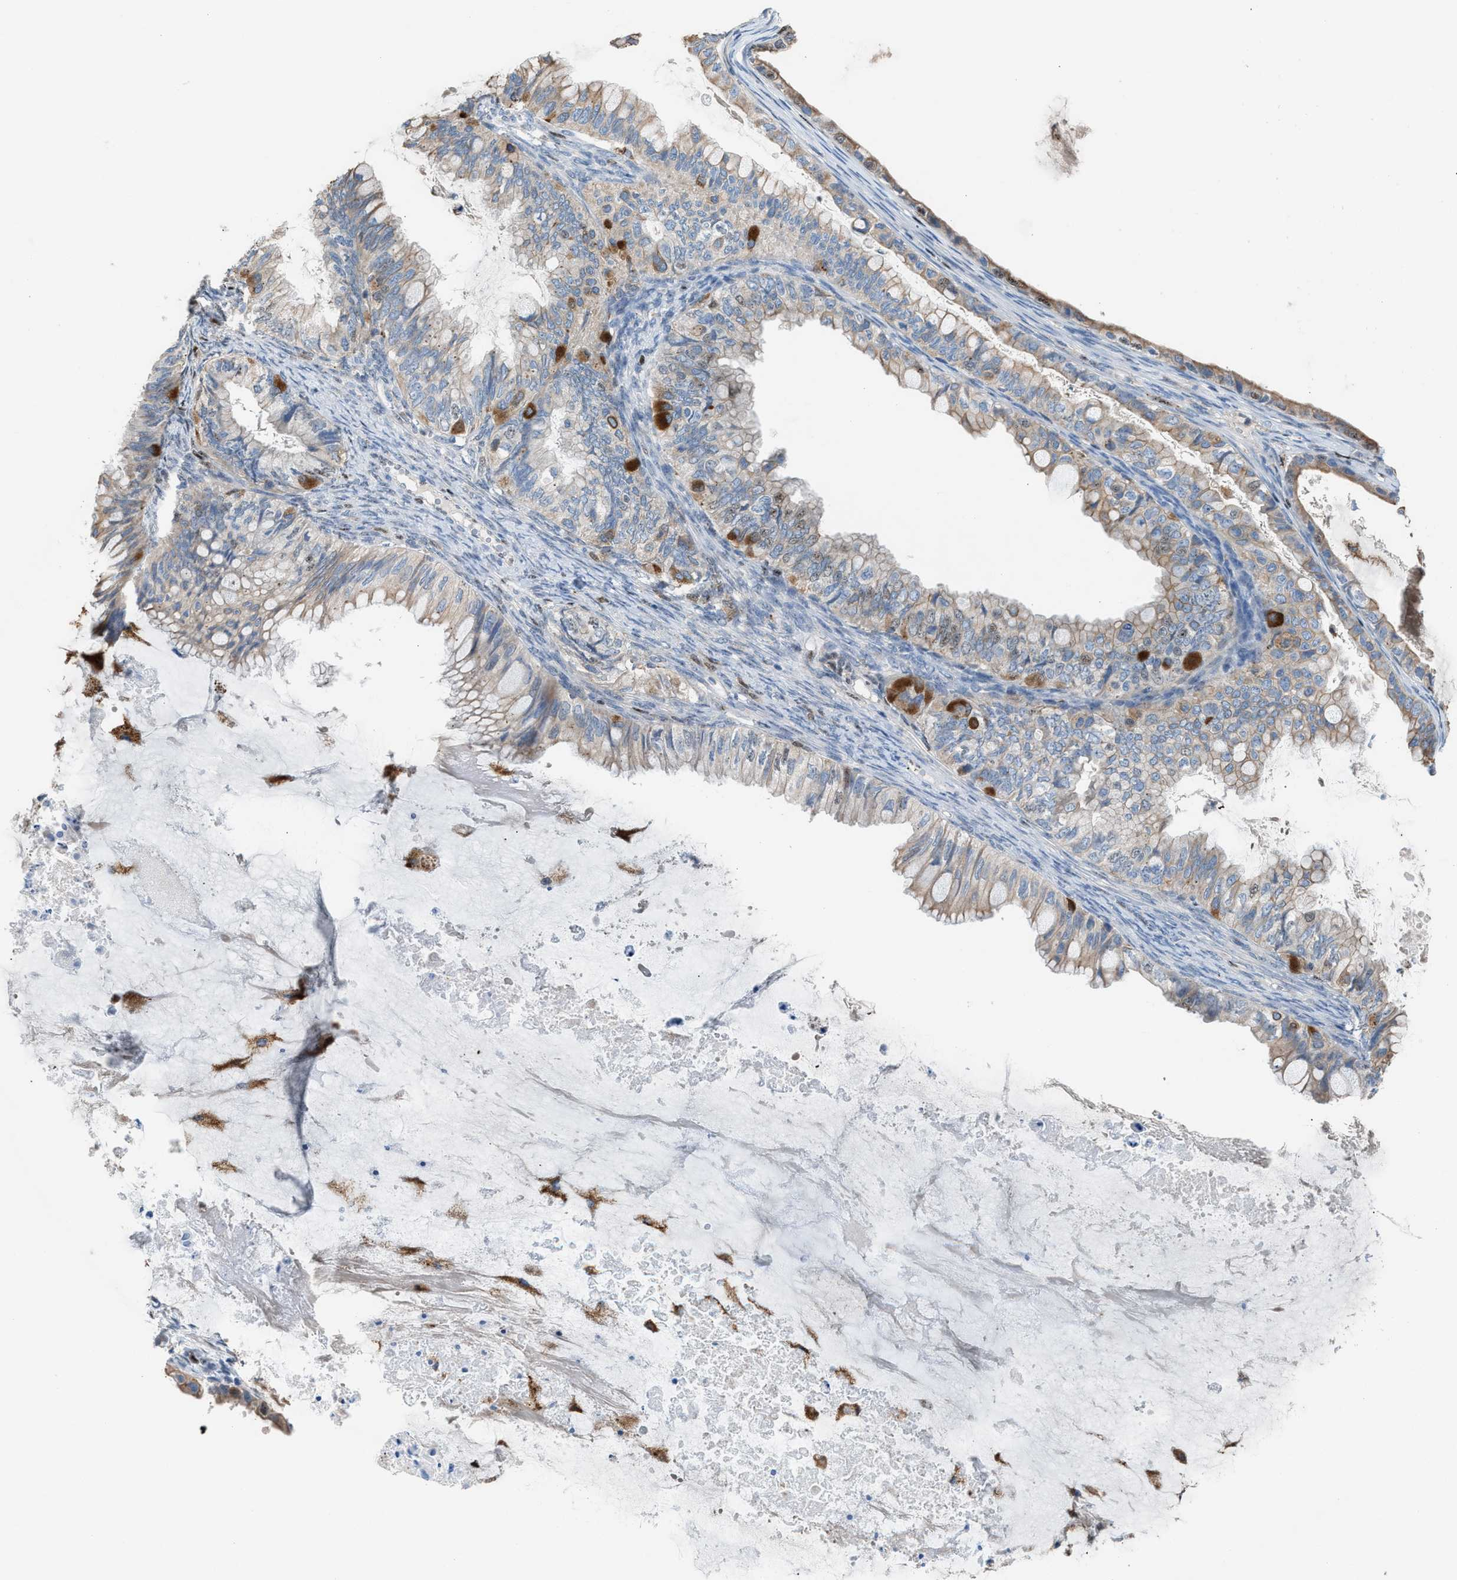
{"staining": {"intensity": "moderate", "quantity": "25%-75%", "location": "cytoplasmic/membranous"}, "tissue": "ovarian cancer", "cell_type": "Tumor cells", "image_type": "cancer", "snomed": [{"axis": "morphology", "description": "Cystadenocarcinoma, mucinous, NOS"}, {"axis": "topography", "description": "Ovary"}], "caption": "Approximately 25%-75% of tumor cells in human mucinous cystadenocarcinoma (ovarian) demonstrate moderate cytoplasmic/membranous protein staining as visualized by brown immunohistochemical staining.", "gene": "CENPP", "patient": {"sex": "female", "age": 80}}